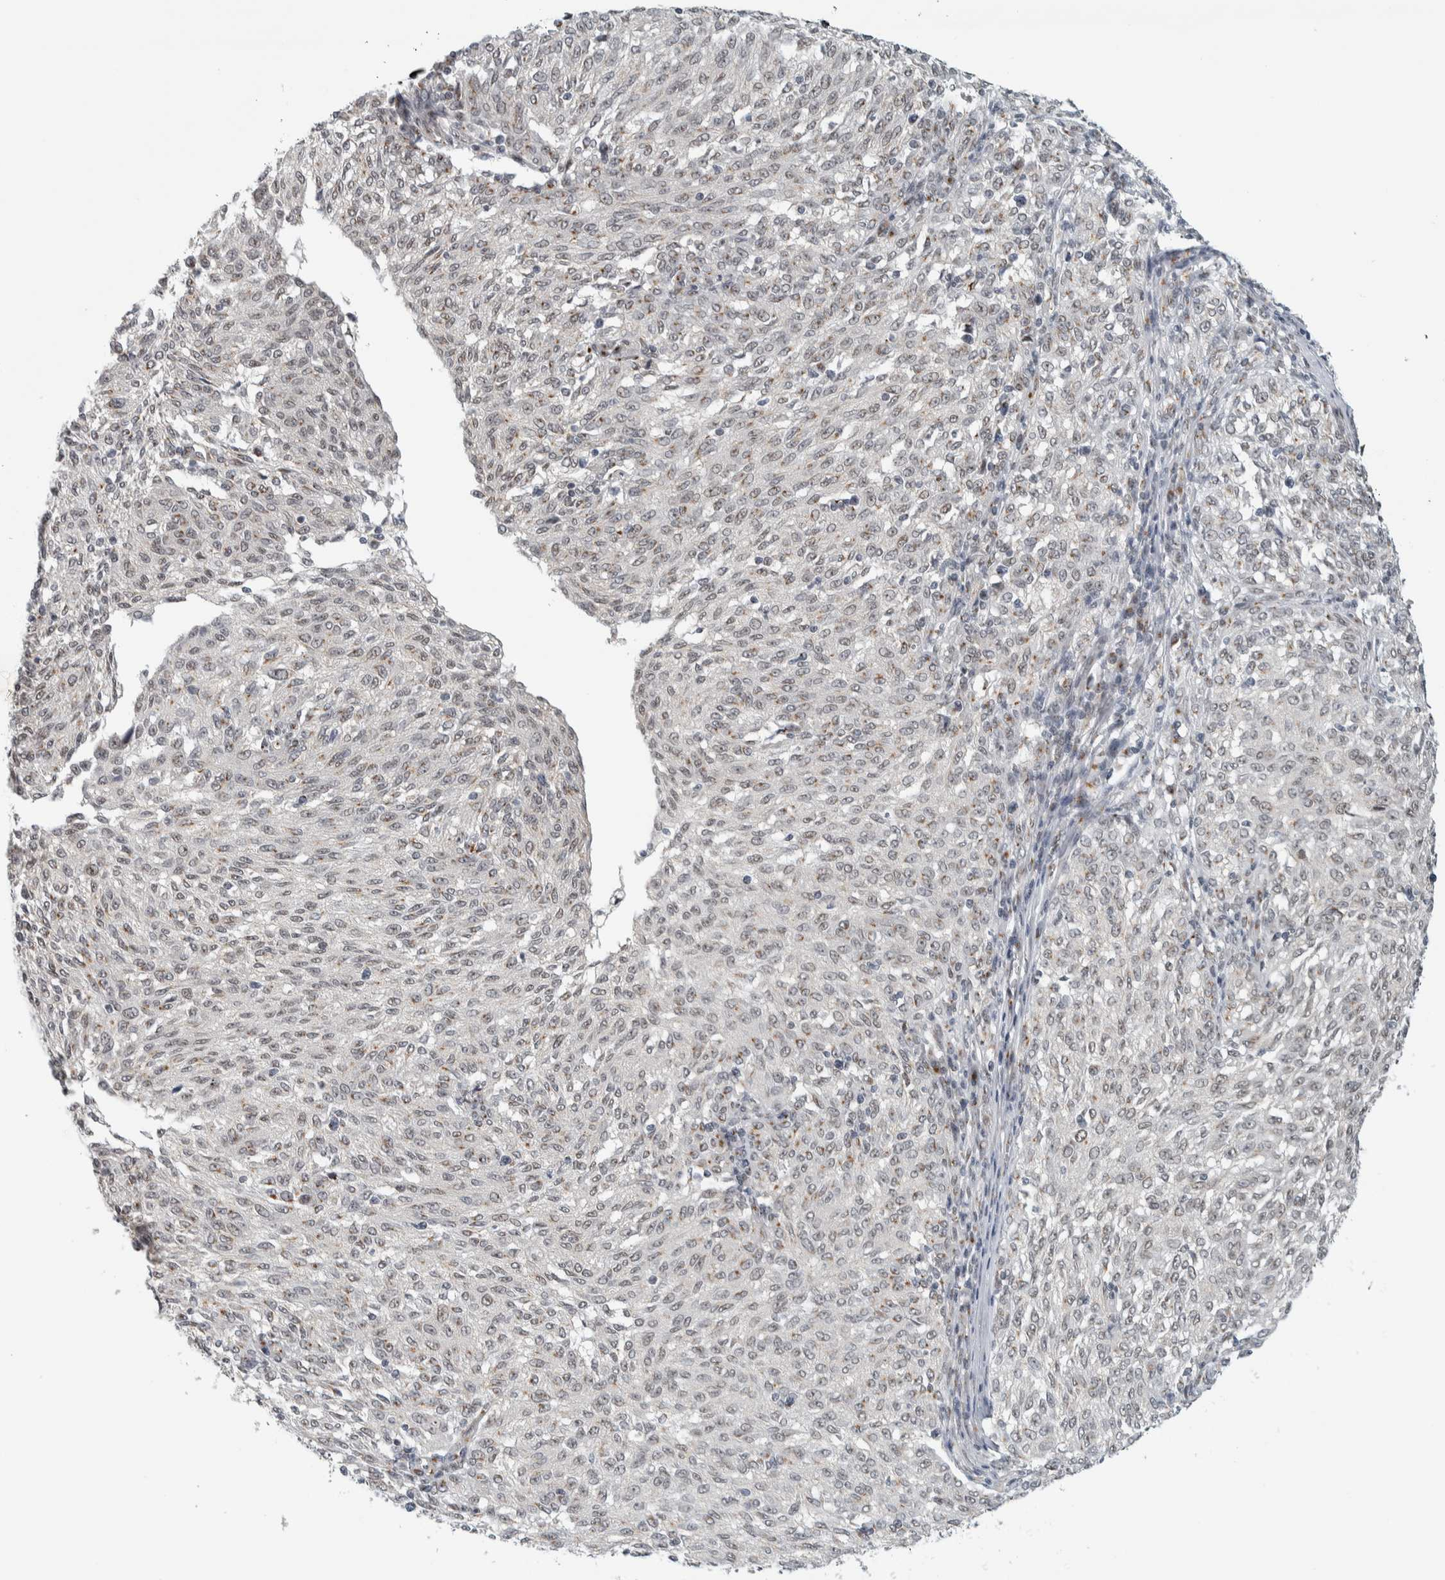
{"staining": {"intensity": "weak", "quantity": "<25%", "location": "cytoplasmic/membranous,nuclear"}, "tissue": "melanoma", "cell_type": "Tumor cells", "image_type": "cancer", "snomed": [{"axis": "morphology", "description": "Malignant melanoma, NOS"}, {"axis": "topography", "description": "Skin"}], "caption": "Tumor cells are negative for brown protein staining in melanoma.", "gene": "ZMYND8", "patient": {"sex": "female", "age": 72}}